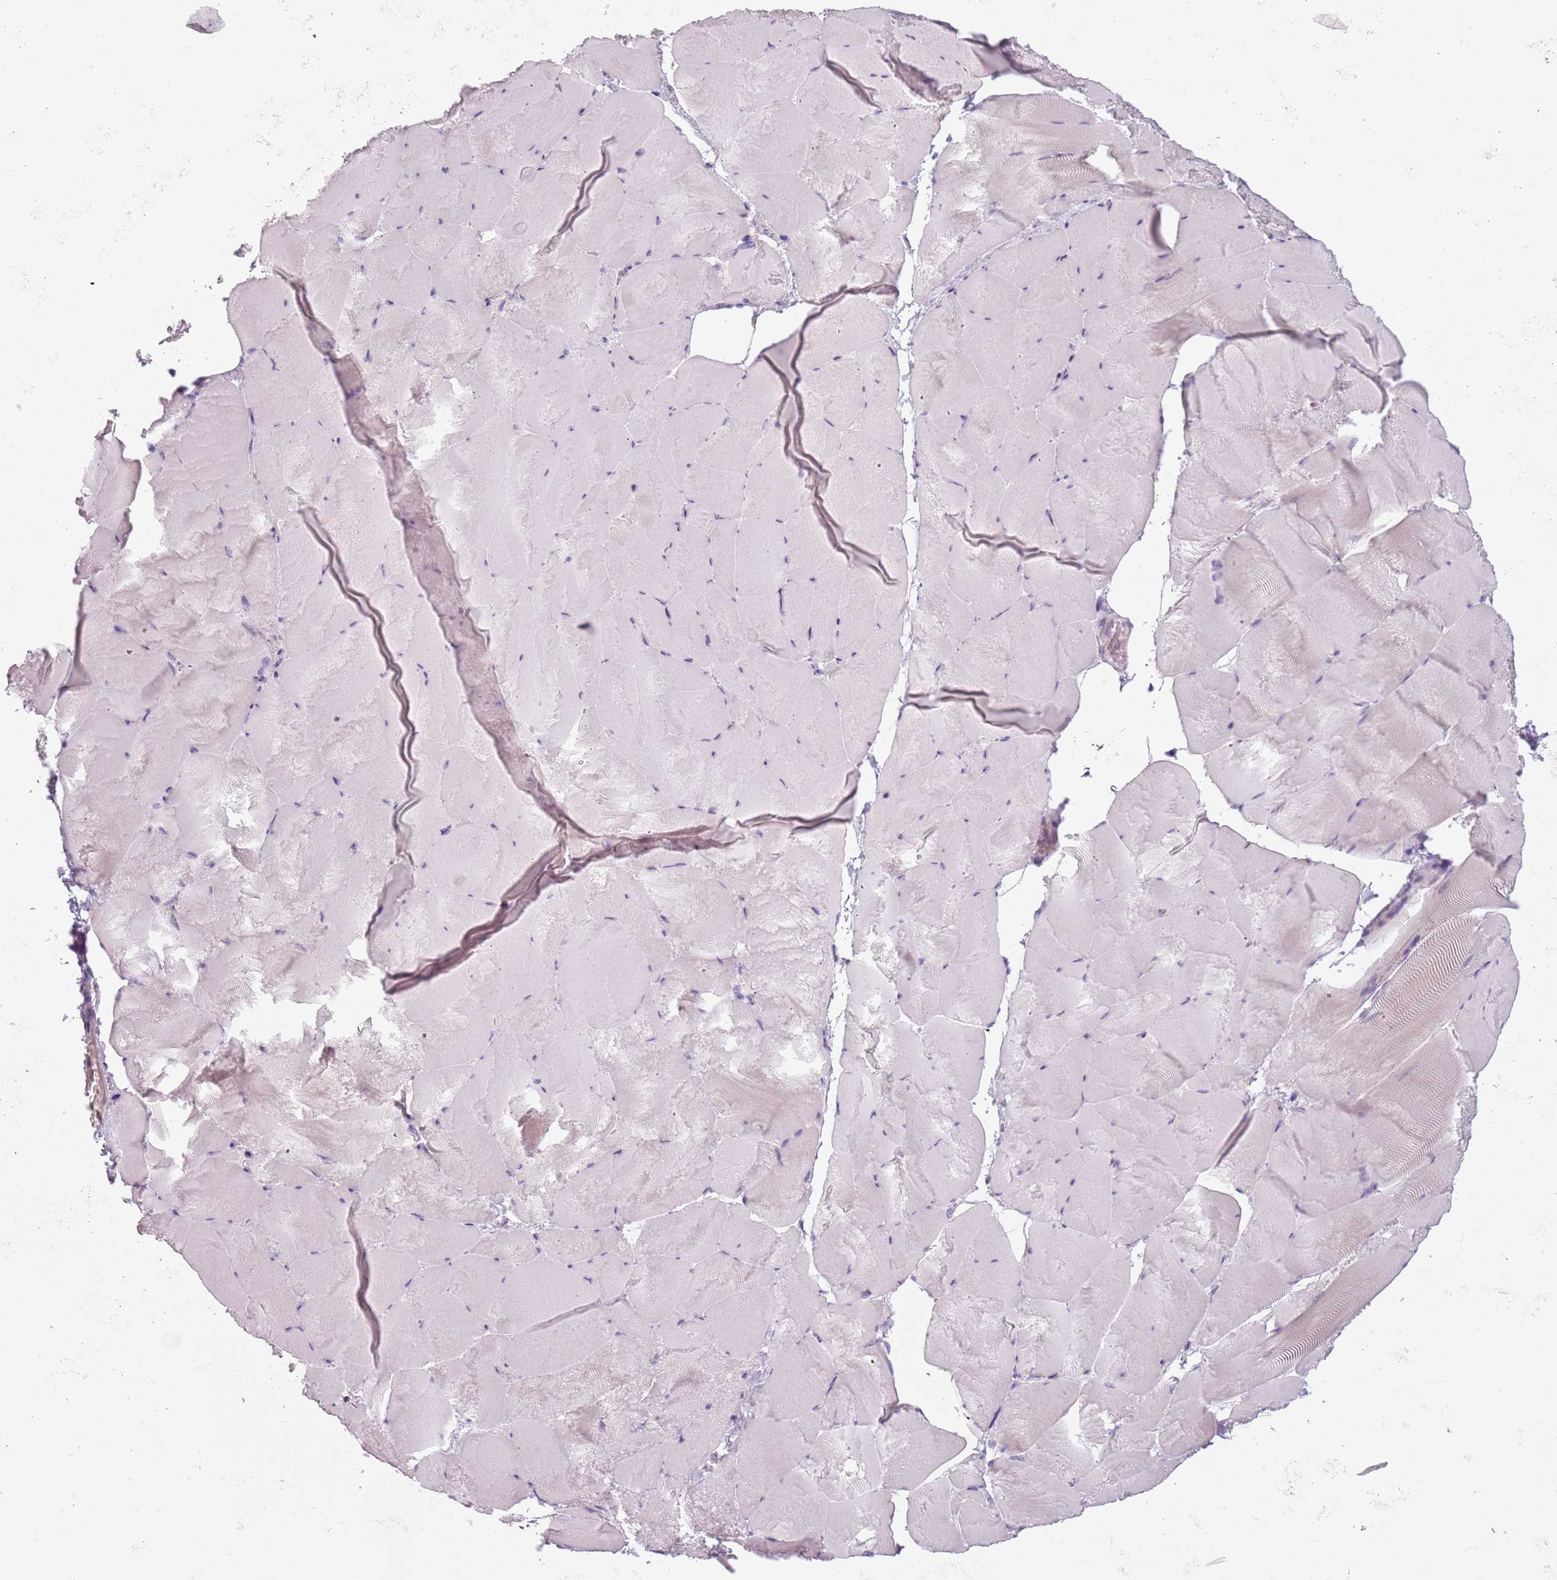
{"staining": {"intensity": "negative", "quantity": "none", "location": "none"}, "tissue": "skeletal muscle", "cell_type": "Myocytes", "image_type": "normal", "snomed": [{"axis": "morphology", "description": "Normal tissue, NOS"}, {"axis": "topography", "description": "Skeletal muscle"}], "caption": "Immunohistochemistry image of benign skeletal muscle stained for a protein (brown), which reveals no expression in myocytes. Brightfield microscopy of immunohistochemistry (IHC) stained with DAB (brown) and hematoxylin (blue), captured at high magnification.", "gene": "MEGF8", "patient": {"sex": "female", "age": 64}}